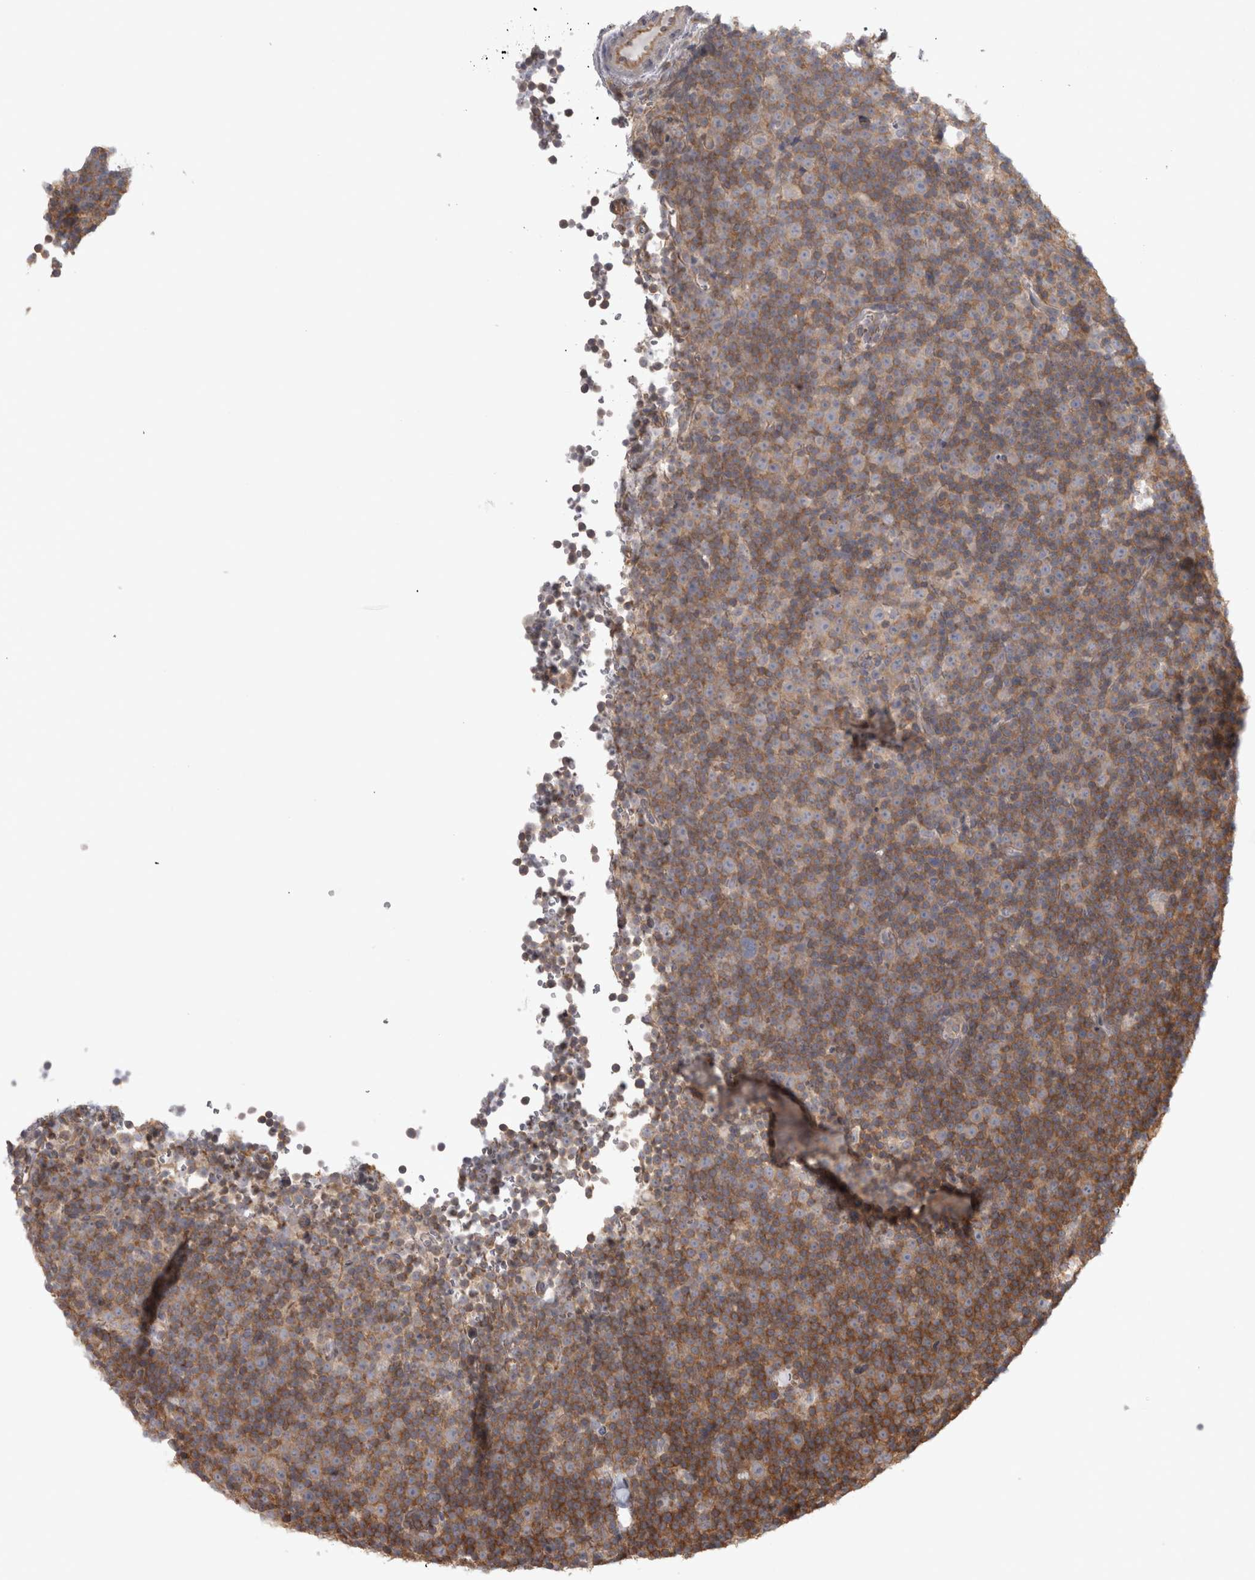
{"staining": {"intensity": "weak", "quantity": "<25%", "location": "cytoplasmic/membranous"}, "tissue": "lymphoma", "cell_type": "Tumor cells", "image_type": "cancer", "snomed": [{"axis": "morphology", "description": "Malignant lymphoma, non-Hodgkin's type, Low grade"}, {"axis": "topography", "description": "Lymph node"}], "caption": "Lymphoma stained for a protein using IHC exhibits no positivity tumor cells.", "gene": "PPP1R12B", "patient": {"sex": "female", "age": 67}}